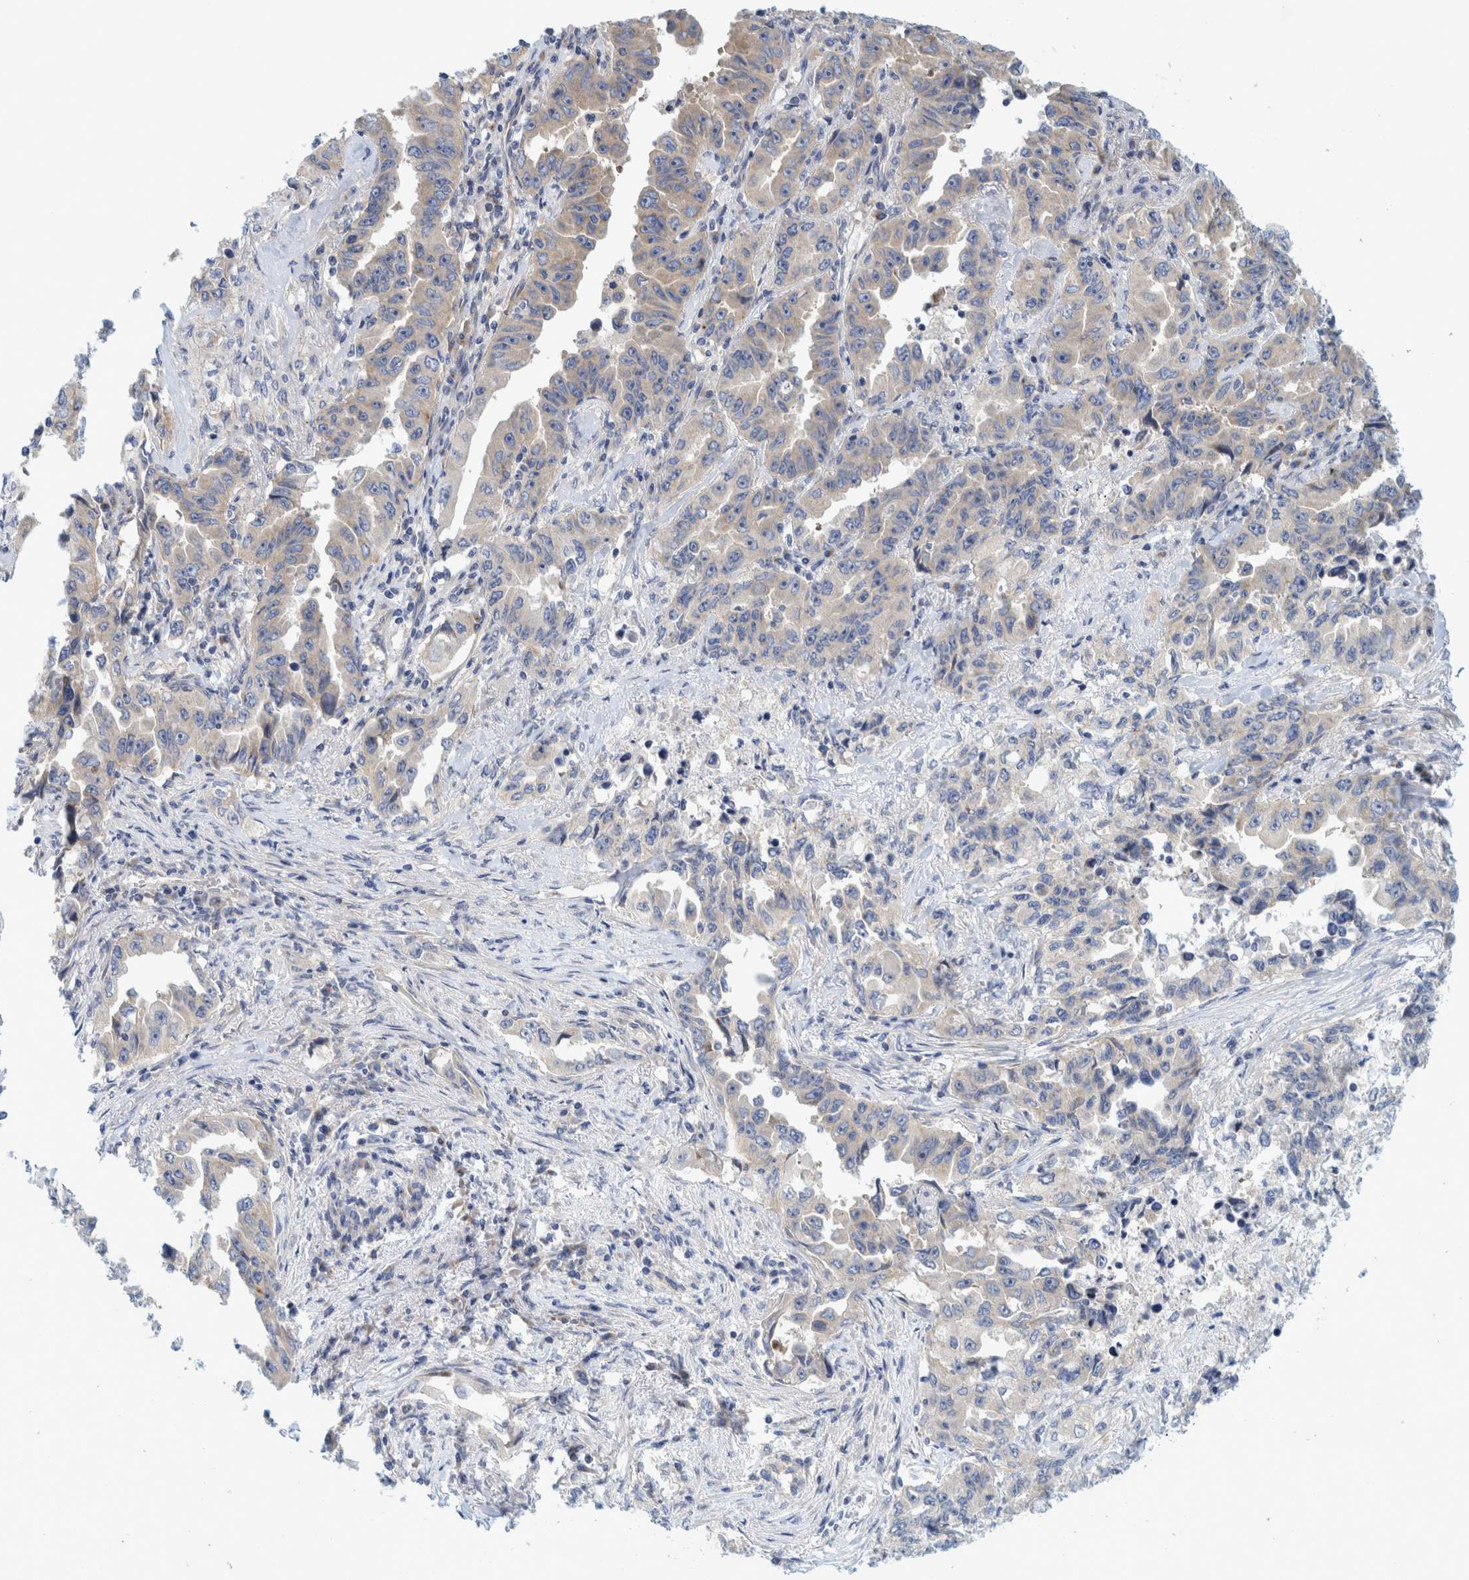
{"staining": {"intensity": "negative", "quantity": "none", "location": "none"}, "tissue": "lung cancer", "cell_type": "Tumor cells", "image_type": "cancer", "snomed": [{"axis": "morphology", "description": "Adenocarcinoma, NOS"}, {"axis": "topography", "description": "Lung"}], "caption": "This micrograph is of lung cancer (adenocarcinoma) stained with immunohistochemistry to label a protein in brown with the nuclei are counter-stained blue. There is no staining in tumor cells.", "gene": "ZNF324B", "patient": {"sex": "female", "age": 51}}